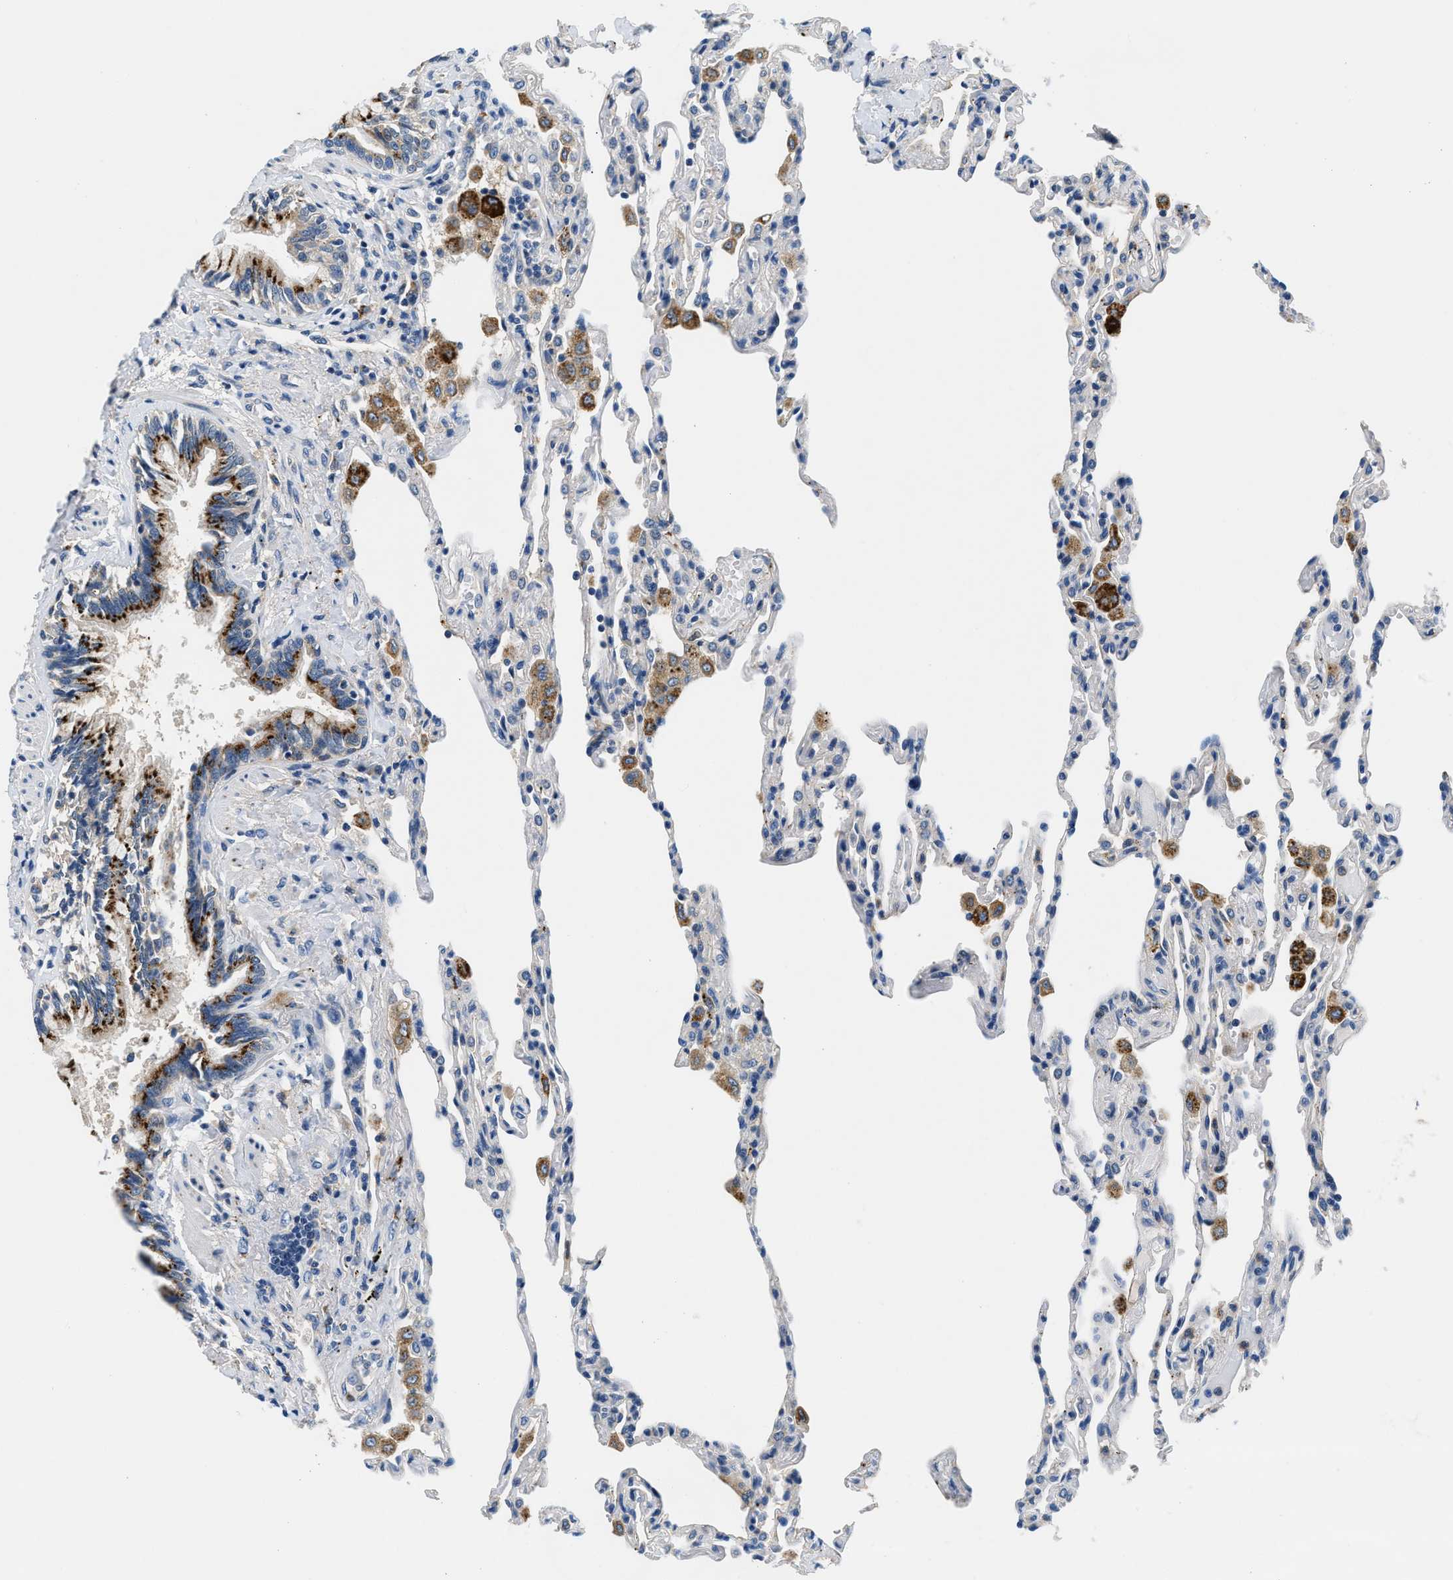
{"staining": {"intensity": "negative", "quantity": "none", "location": "none"}, "tissue": "lung", "cell_type": "Alveolar cells", "image_type": "normal", "snomed": [{"axis": "morphology", "description": "Normal tissue, NOS"}, {"axis": "topography", "description": "Lung"}], "caption": "Immunohistochemistry image of unremarkable lung: human lung stained with DAB reveals no significant protein staining in alveolar cells.", "gene": "ADGRE3", "patient": {"sex": "male", "age": 59}}